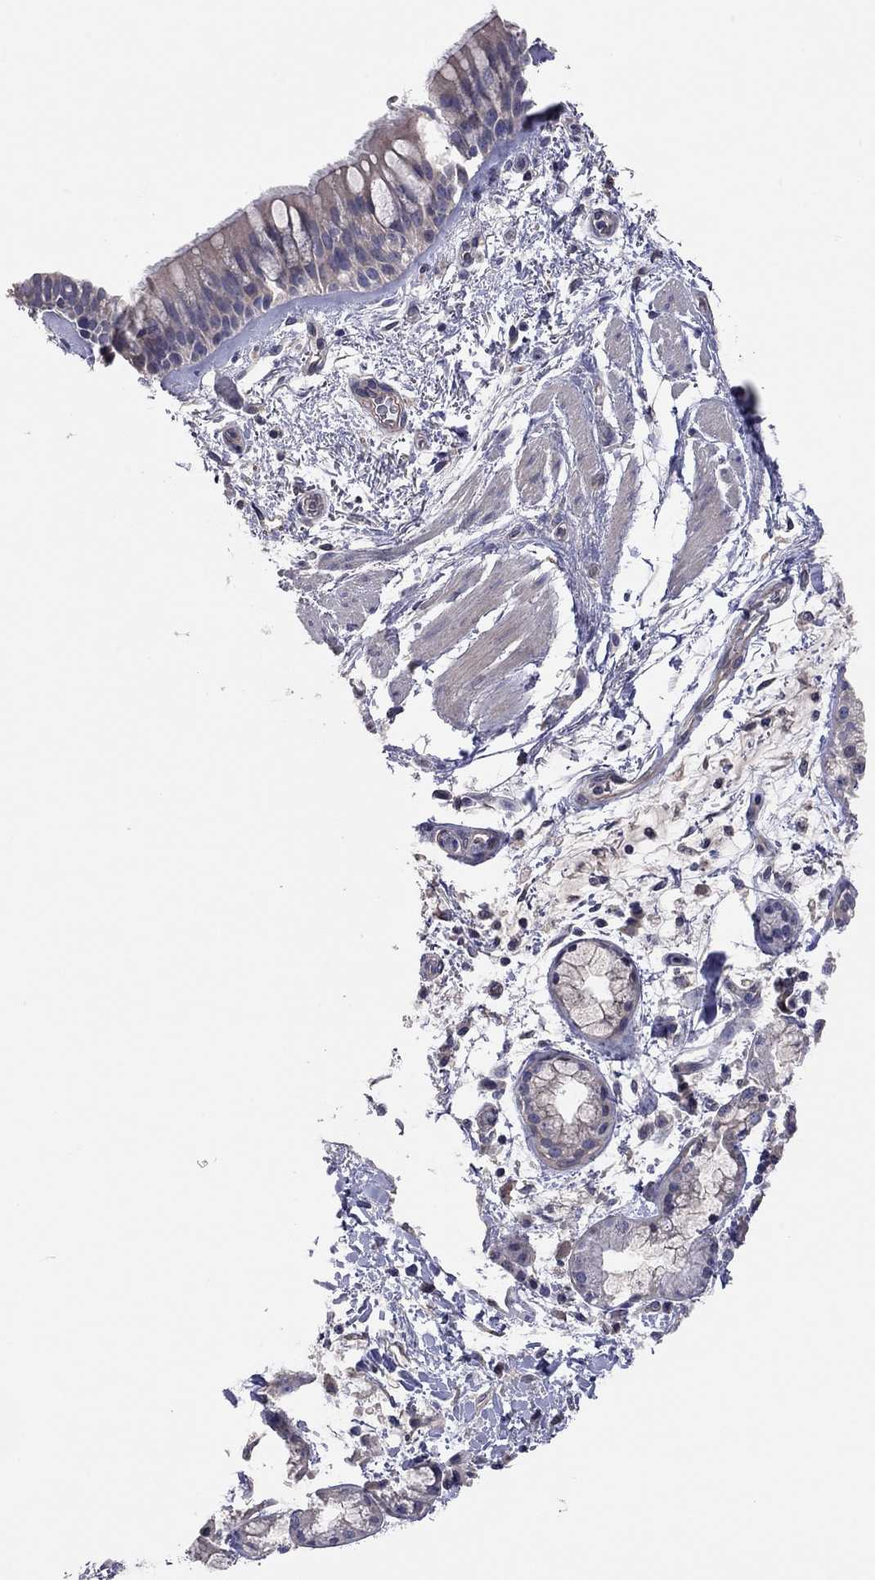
{"staining": {"intensity": "moderate", "quantity": "25%-75%", "location": "cytoplasmic/membranous"}, "tissue": "bronchus", "cell_type": "Respiratory epithelial cells", "image_type": "normal", "snomed": [{"axis": "morphology", "description": "Normal tissue, NOS"}, {"axis": "topography", "description": "Bronchus"}, {"axis": "topography", "description": "Lung"}], "caption": "Human bronchus stained for a protein (brown) exhibits moderate cytoplasmic/membranous positive expression in about 25%-75% of respiratory epithelial cells.", "gene": "KCNB1", "patient": {"sex": "female", "age": 57}}